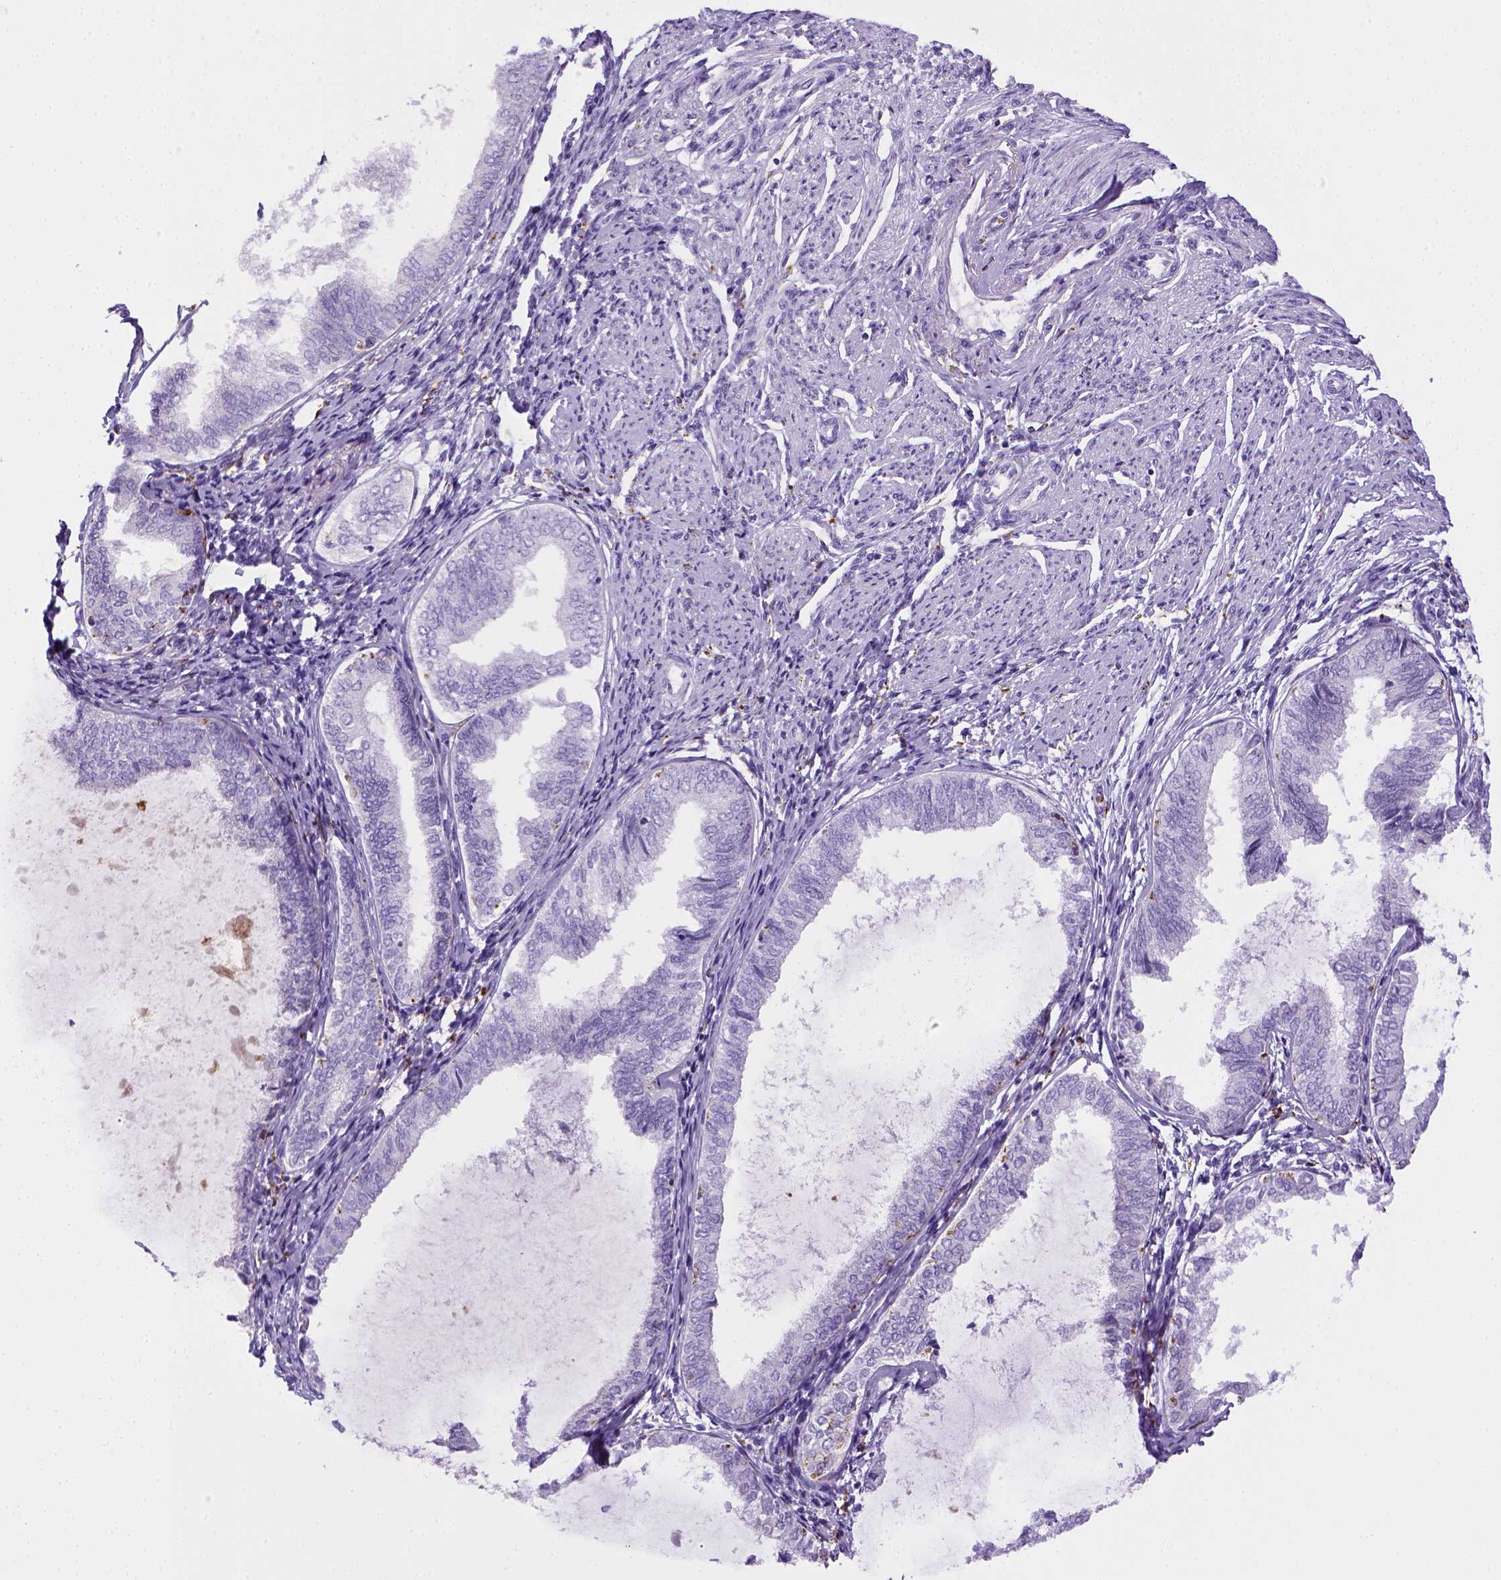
{"staining": {"intensity": "negative", "quantity": "none", "location": "none"}, "tissue": "endometrial cancer", "cell_type": "Tumor cells", "image_type": "cancer", "snomed": [{"axis": "morphology", "description": "Adenocarcinoma, NOS"}, {"axis": "topography", "description": "Endometrium"}], "caption": "The histopathology image reveals no significant staining in tumor cells of adenocarcinoma (endometrial).", "gene": "CD68", "patient": {"sex": "female", "age": 68}}